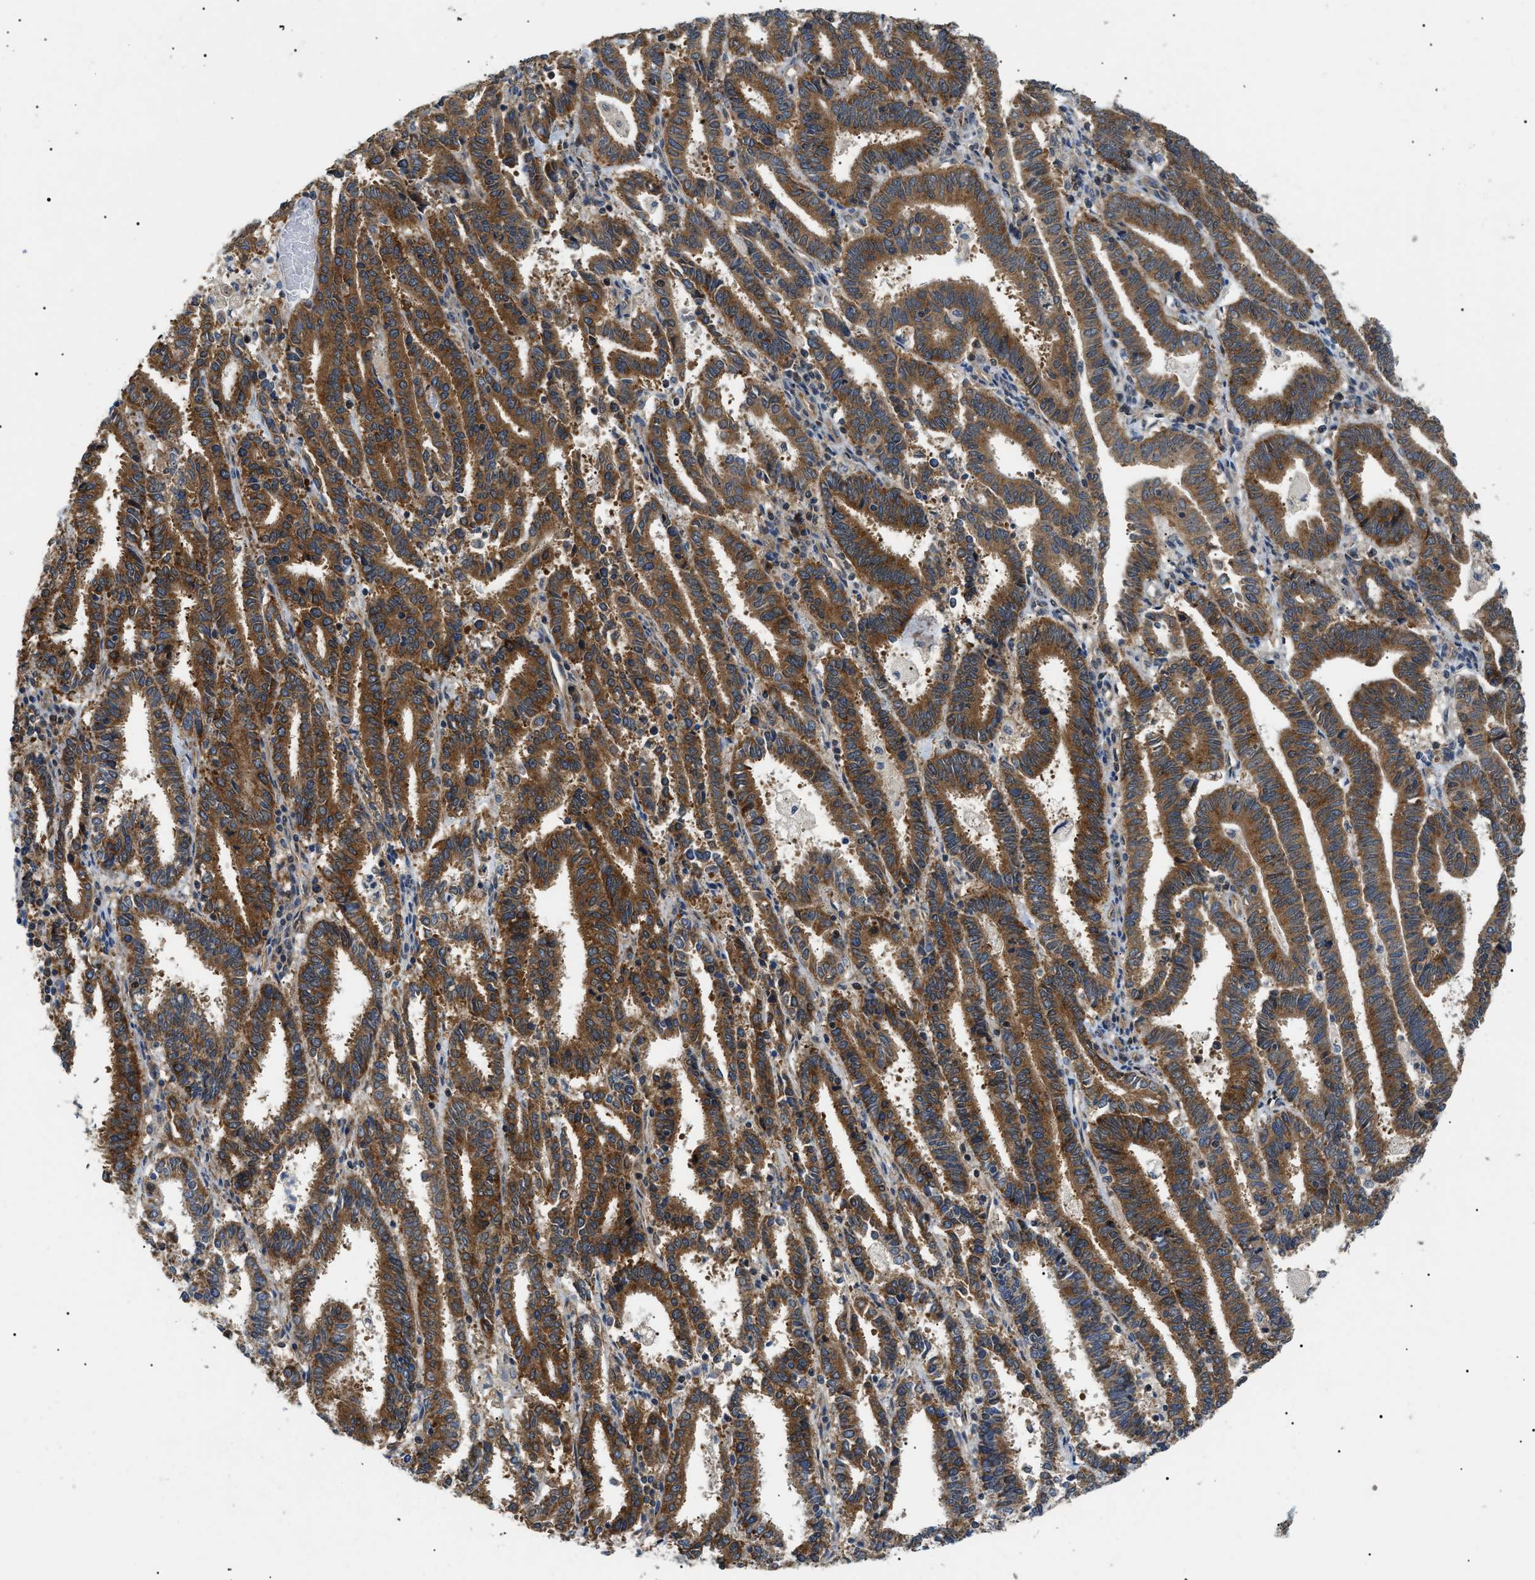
{"staining": {"intensity": "moderate", "quantity": ">75%", "location": "cytoplasmic/membranous"}, "tissue": "endometrial cancer", "cell_type": "Tumor cells", "image_type": "cancer", "snomed": [{"axis": "morphology", "description": "Adenocarcinoma, NOS"}, {"axis": "topography", "description": "Uterus"}], "caption": "Brown immunohistochemical staining in human endometrial cancer shows moderate cytoplasmic/membranous expression in about >75% of tumor cells. (DAB (3,3'-diaminobenzidine) = brown stain, brightfield microscopy at high magnification).", "gene": "SRPK1", "patient": {"sex": "female", "age": 83}}